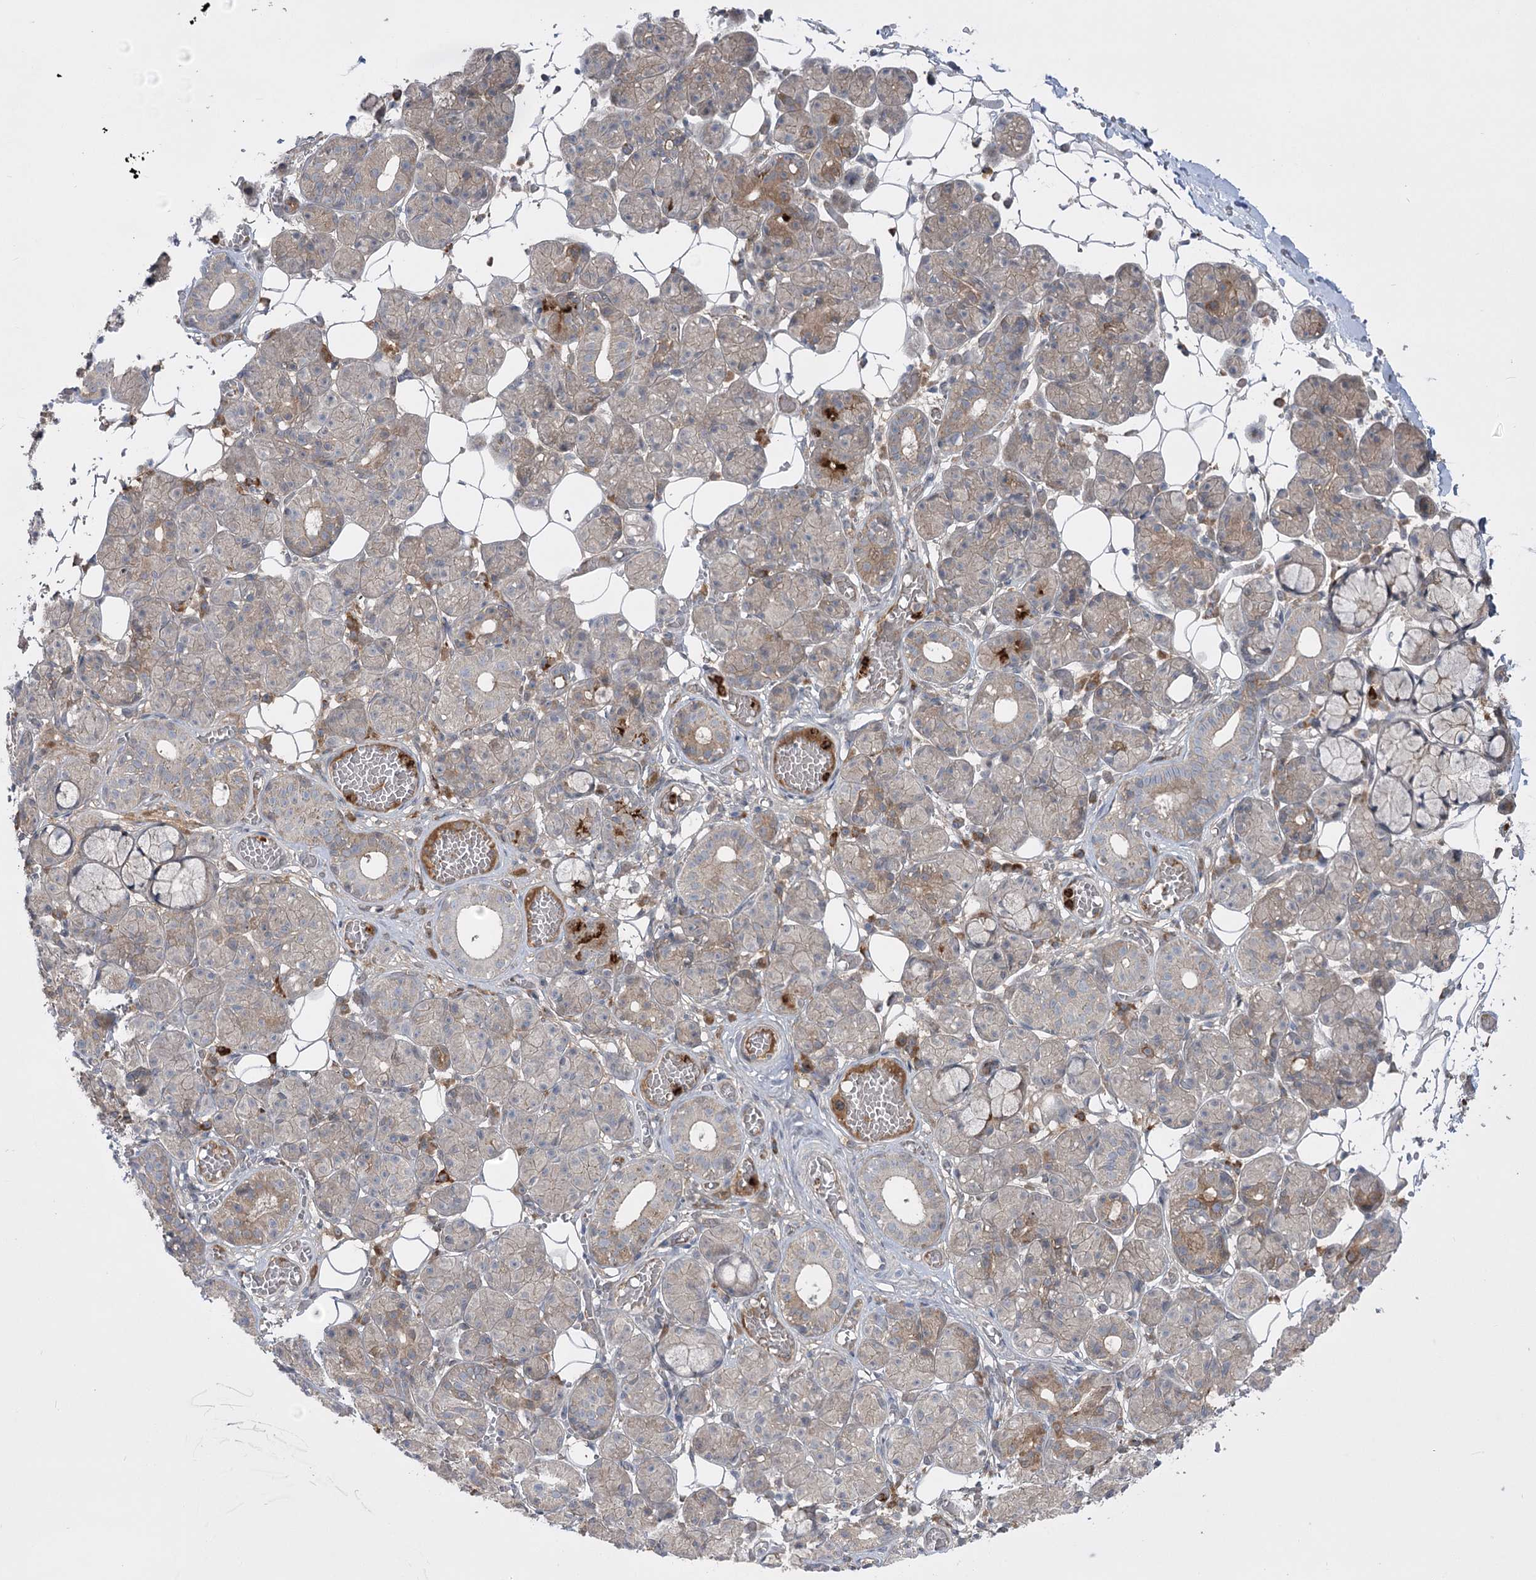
{"staining": {"intensity": "moderate", "quantity": "<25%", "location": "cytoplasmic/membranous"}, "tissue": "salivary gland", "cell_type": "Glandular cells", "image_type": "normal", "snomed": [{"axis": "morphology", "description": "Normal tissue, NOS"}, {"axis": "topography", "description": "Salivary gland"}], "caption": "Protein expression analysis of normal human salivary gland reveals moderate cytoplasmic/membranous staining in approximately <25% of glandular cells.", "gene": "PLEKHA5", "patient": {"sex": "male", "age": 63}}